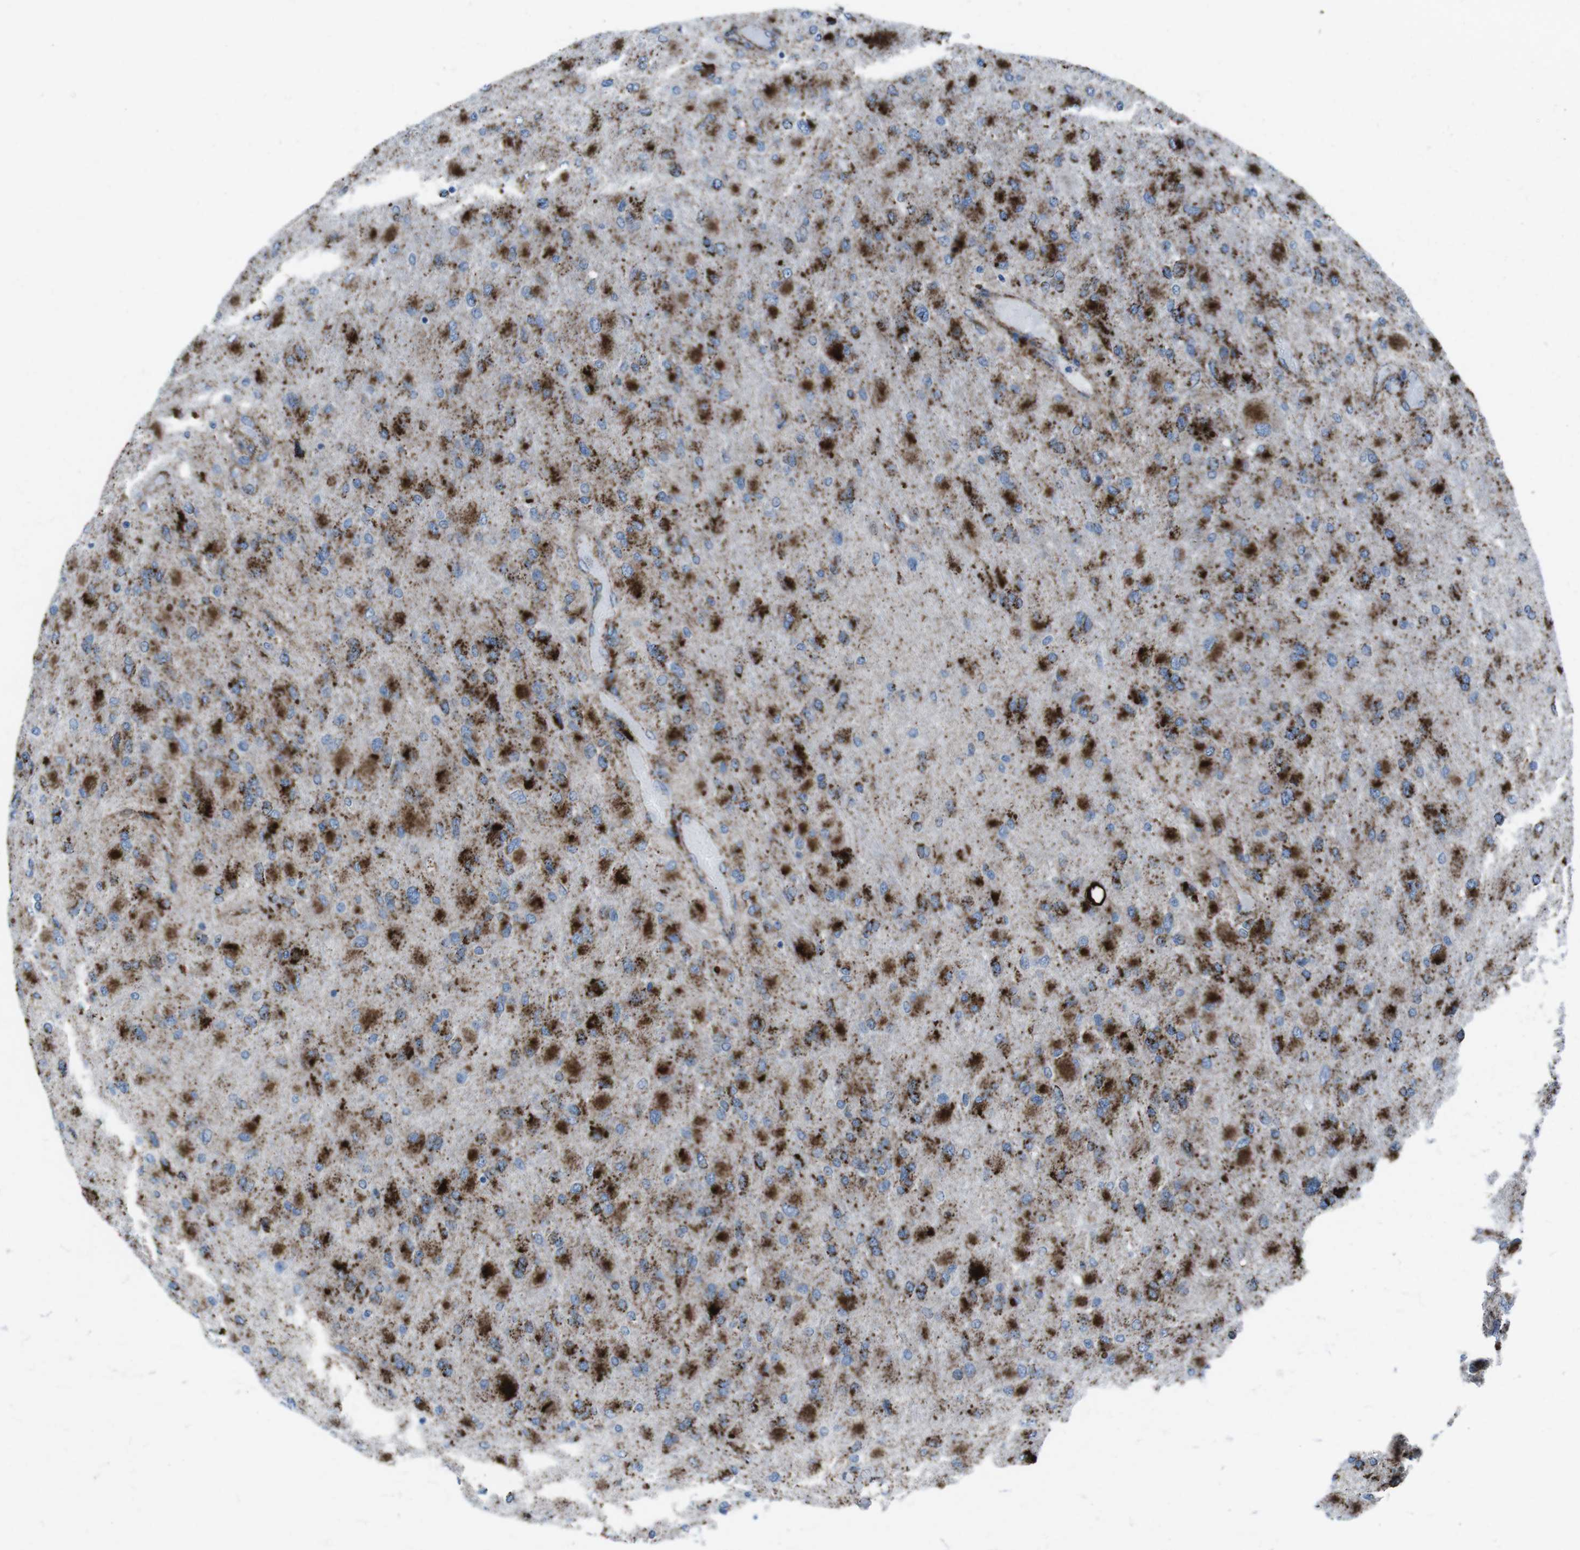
{"staining": {"intensity": "strong", "quantity": ">75%", "location": "cytoplasmic/membranous"}, "tissue": "glioma", "cell_type": "Tumor cells", "image_type": "cancer", "snomed": [{"axis": "morphology", "description": "Glioma, malignant, High grade"}, {"axis": "topography", "description": "Cerebral cortex"}], "caption": "Tumor cells demonstrate high levels of strong cytoplasmic/membranous positivity in approximately >75% of cells in human glioma.", "gene": "SCARB2", "patient": {"sex": "female", "age": 36}}